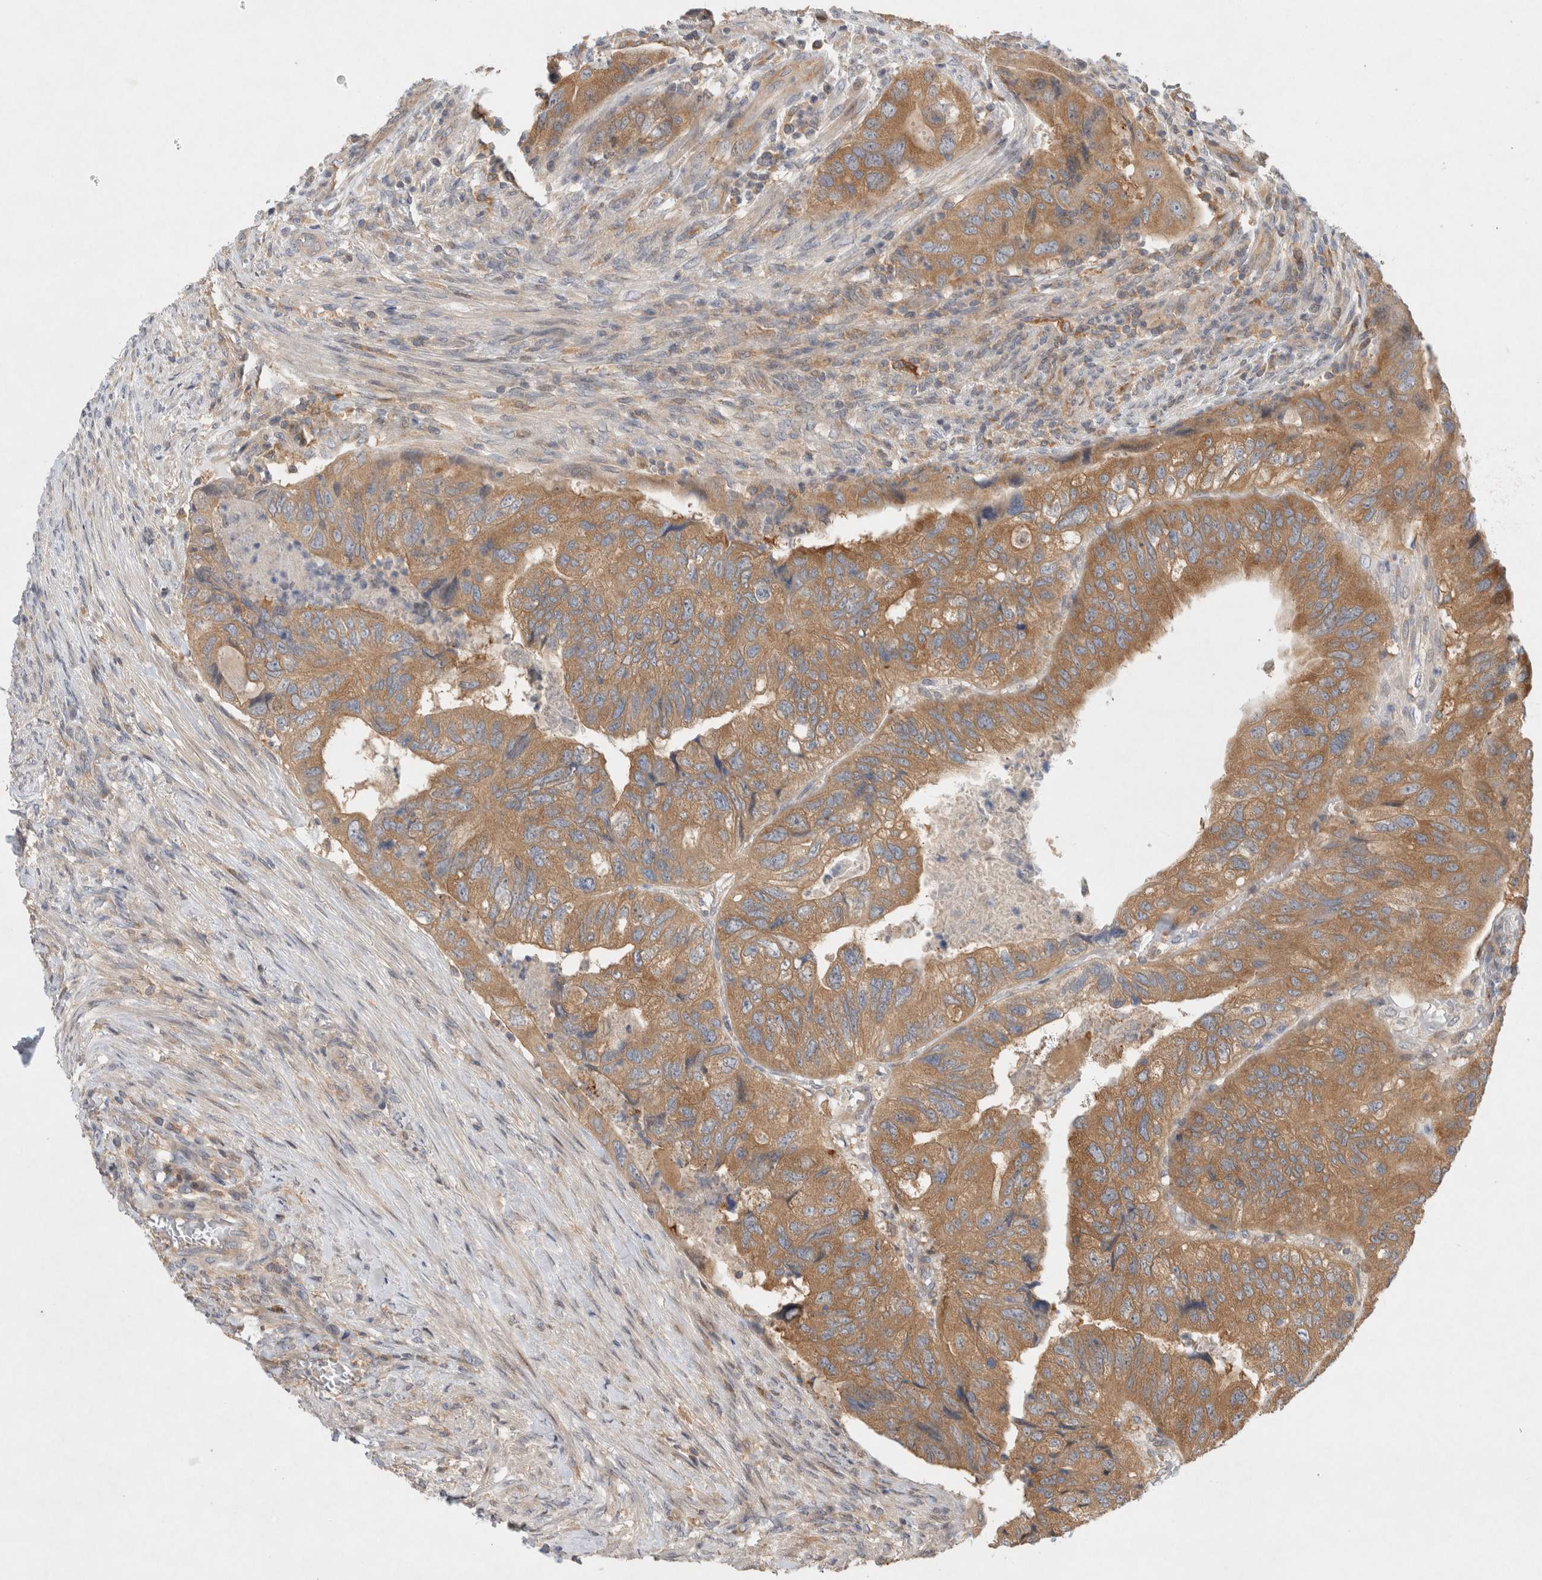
{"staining": {"intensity": "moderate", "quantity": ">75%", "location": "cytoplasmic/membranous"}, "tissue": "colorectal cancer", "cell_type": "Tumor cells", "image_type": "cancer", "snomed": [{"axis": "morphology", "description": "Adenocarcinoma, NOS"}, {"axis": "topography", "description": "Rectum"}], "caption": "Immunohistochemical staining of colorectal adenocarcinoma exhibits medium levels of moderate cytoplasmic/membranous protein positivity in about >75% of tumor cells.", "gene": "HTT", "patient": {"sex": "male", "age": 63}}